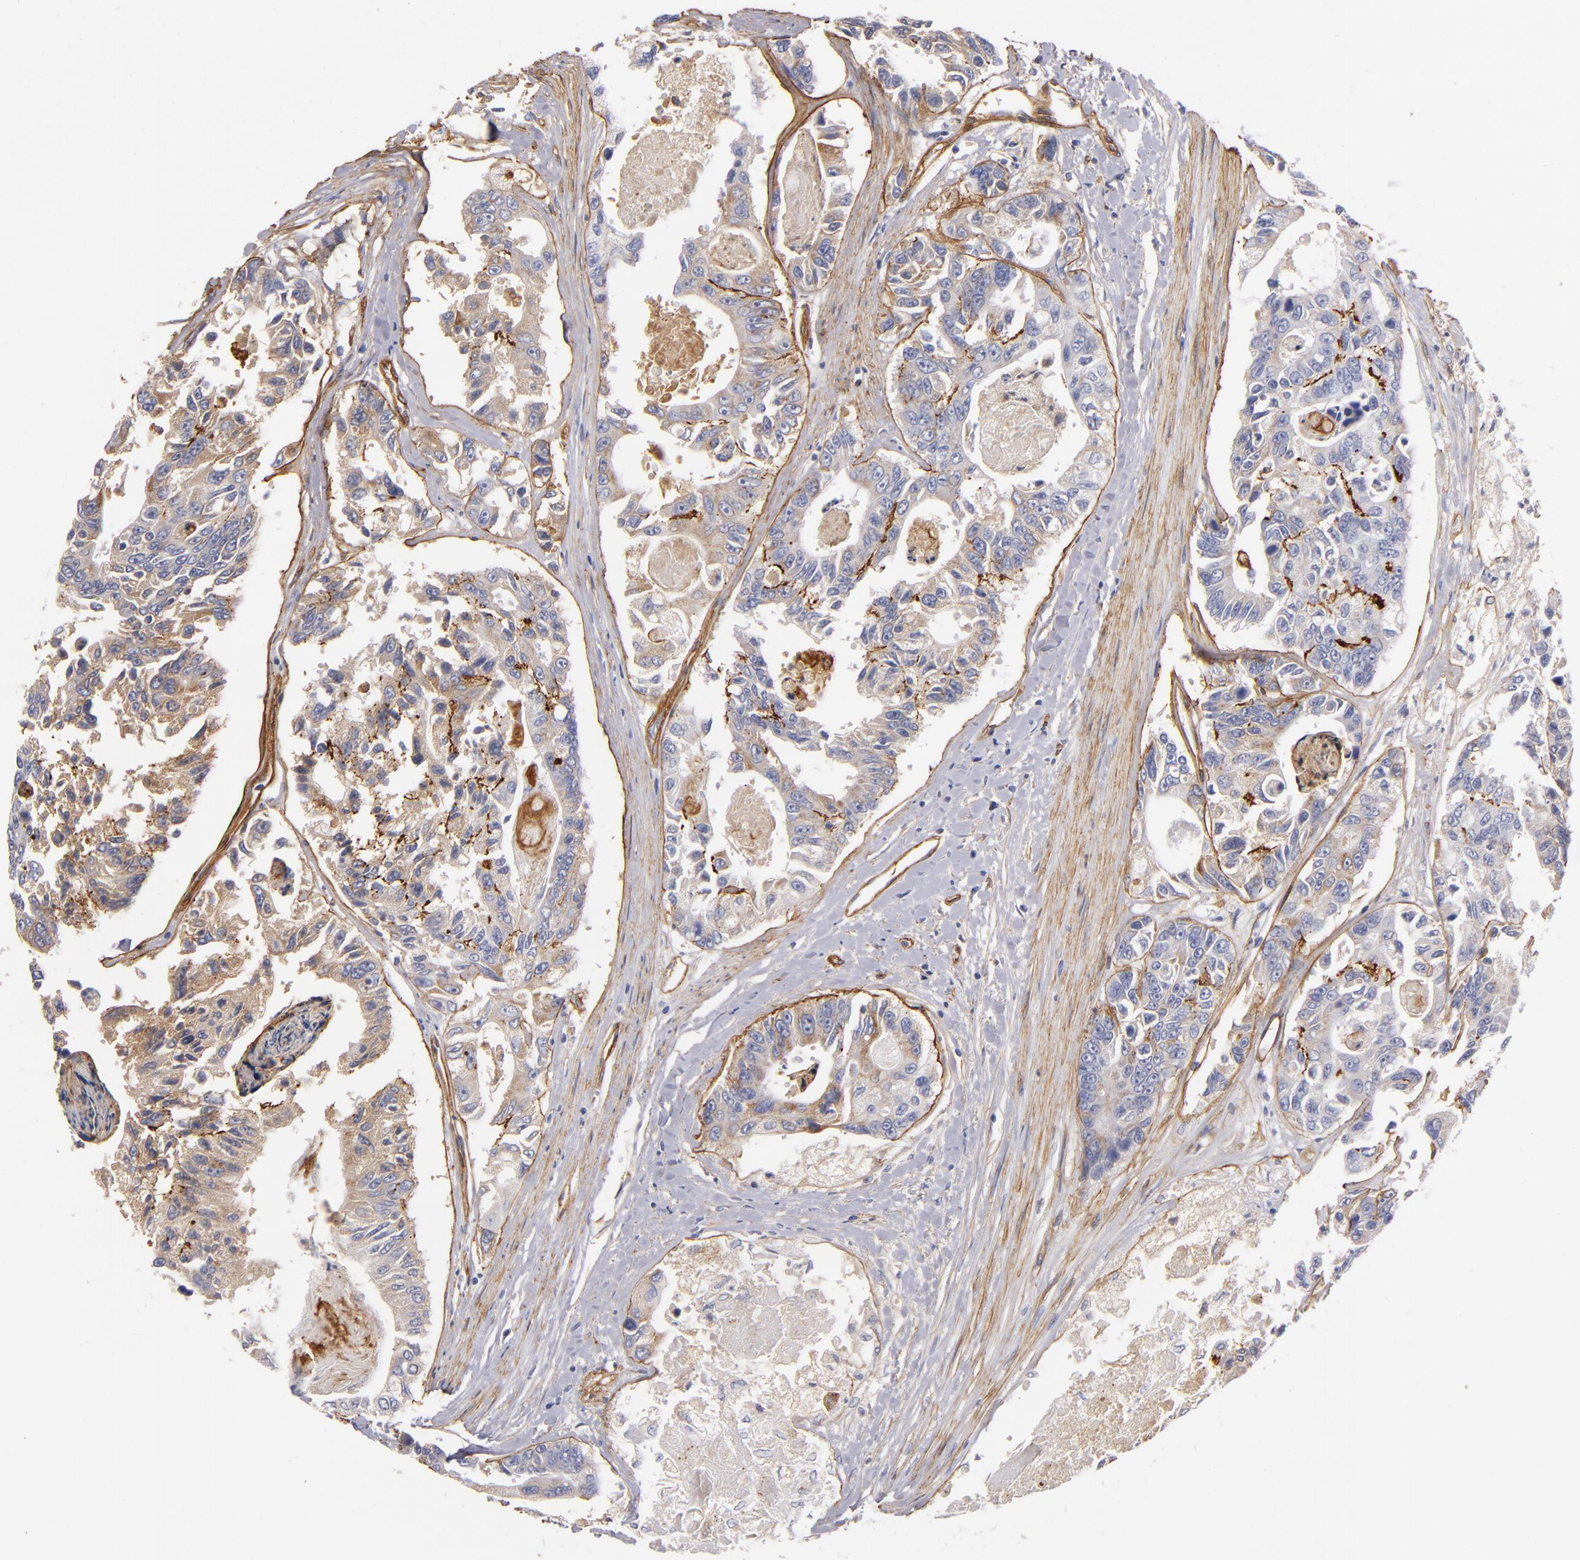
{"staining": {"intensity": "weak", "quantity": ">75%", "location": "cytoplasmic/membranous"}, "tissue": "colorectal cancer", "cell_type": "Tumor cells", "image_type": "cancer", "snomed": [{"axis": "morphology", "description": "Adenocarcinoma, NOS"}, {"axis": "topography", "description": "Colon"}], "caption": "Colorectal cancer (adenocarcinoma) stained with DAB immunohistochemistry (IHC) exhibits low levels of weak cytoplasmic/membranous staining in approximately >75% of tumor cells.", "gene": "LAMC1", "patient": {"sex": "female", "age": 86}}